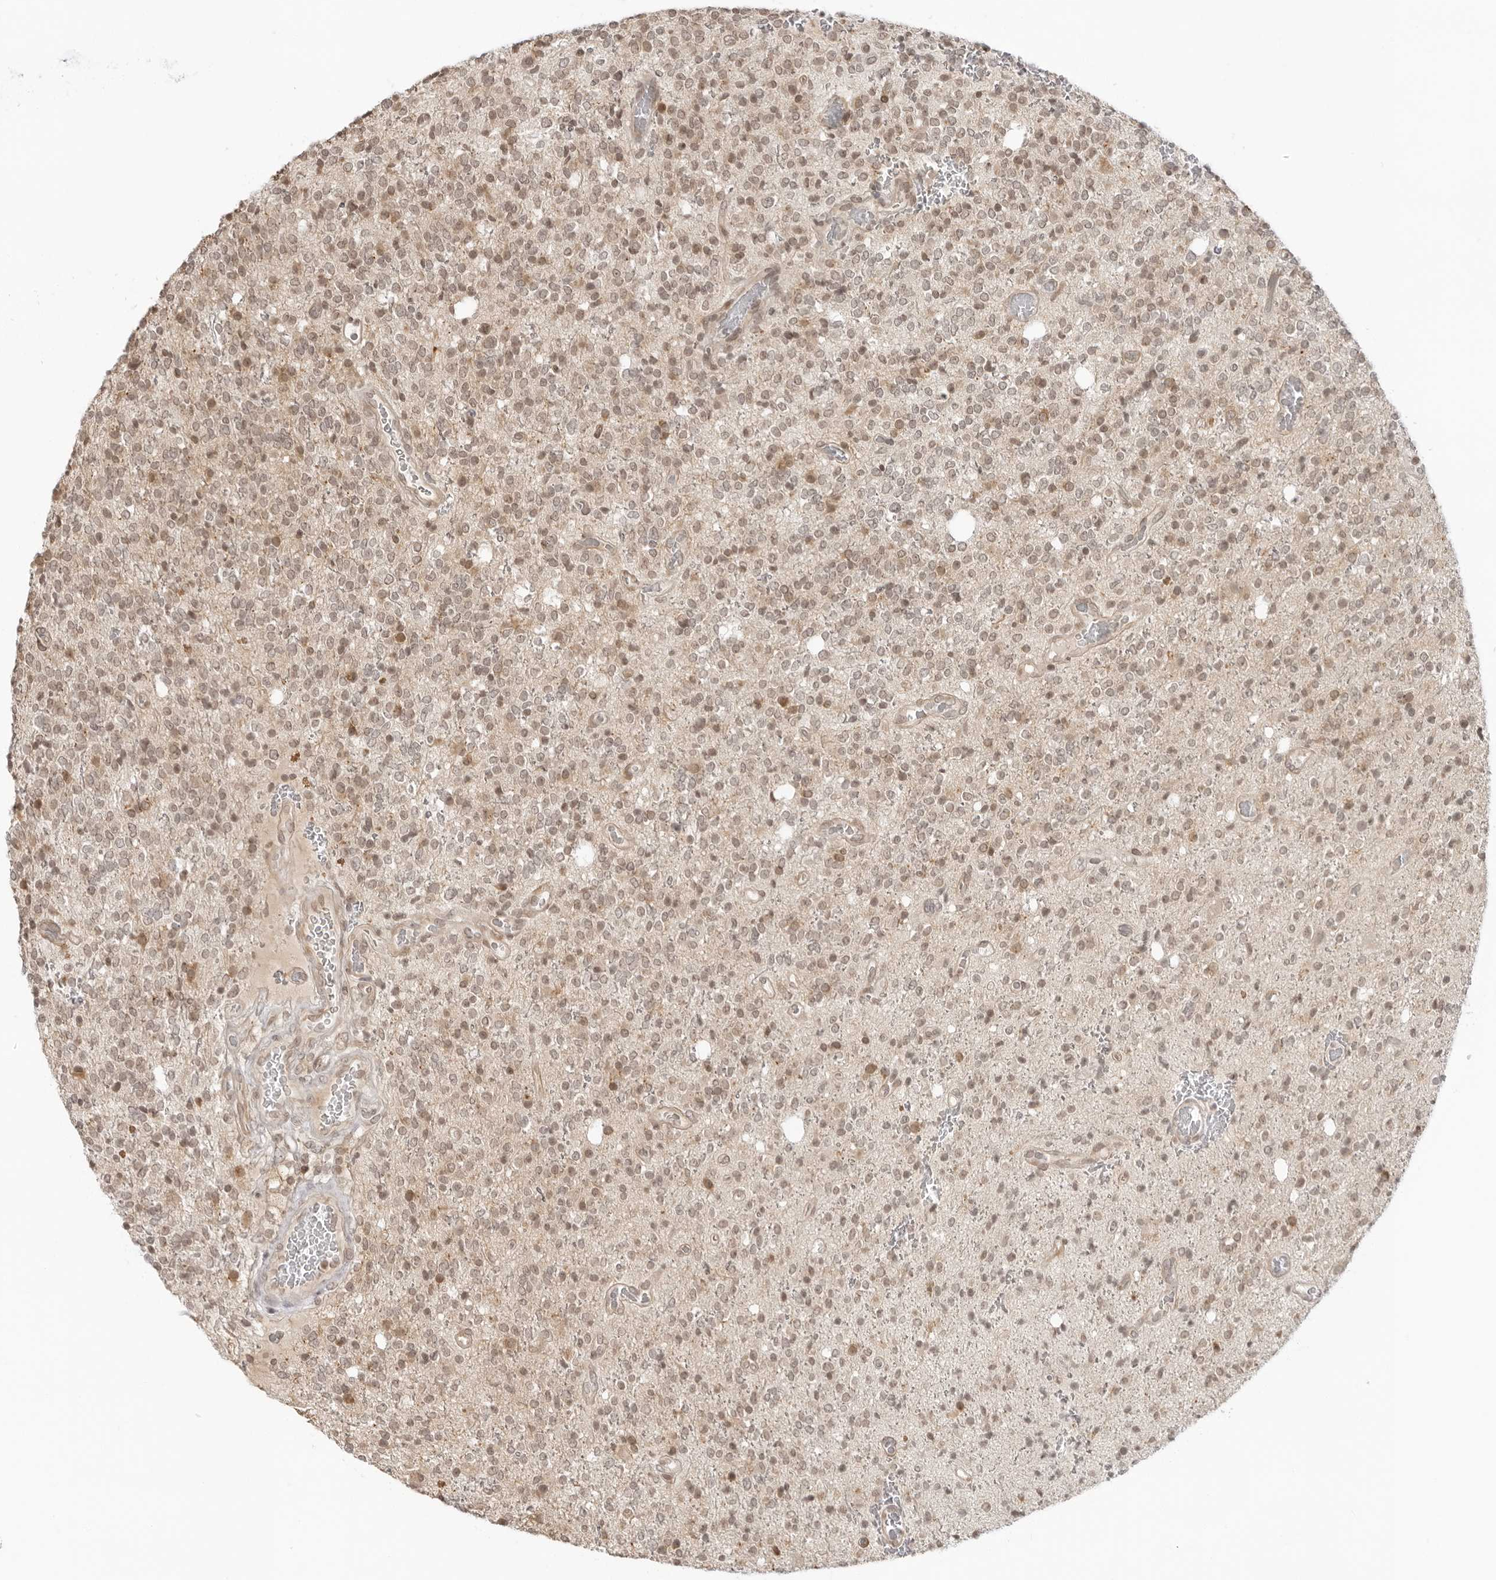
{"staining": {"intensity": "weak", "quantity": ">75%", "location": "nuclear"}, "tissue": "glioma", "cell_type": "Tumor cells", "image_type": "cancer", "snomed": [{"axis": "morphology", "description": "Glioma, malignant, High grade"}, {"axis": "topography", "description": "Brain"}], "caption": "Immunohistochemistry (IHC) micrograph of glioma stained for a protein (brown), which demonstrates low levels of weak nuclear expression in approximately >75% of tumor cells.", "gene": "PRRC2C", "patient": {"sex": "male", "age": 34}}